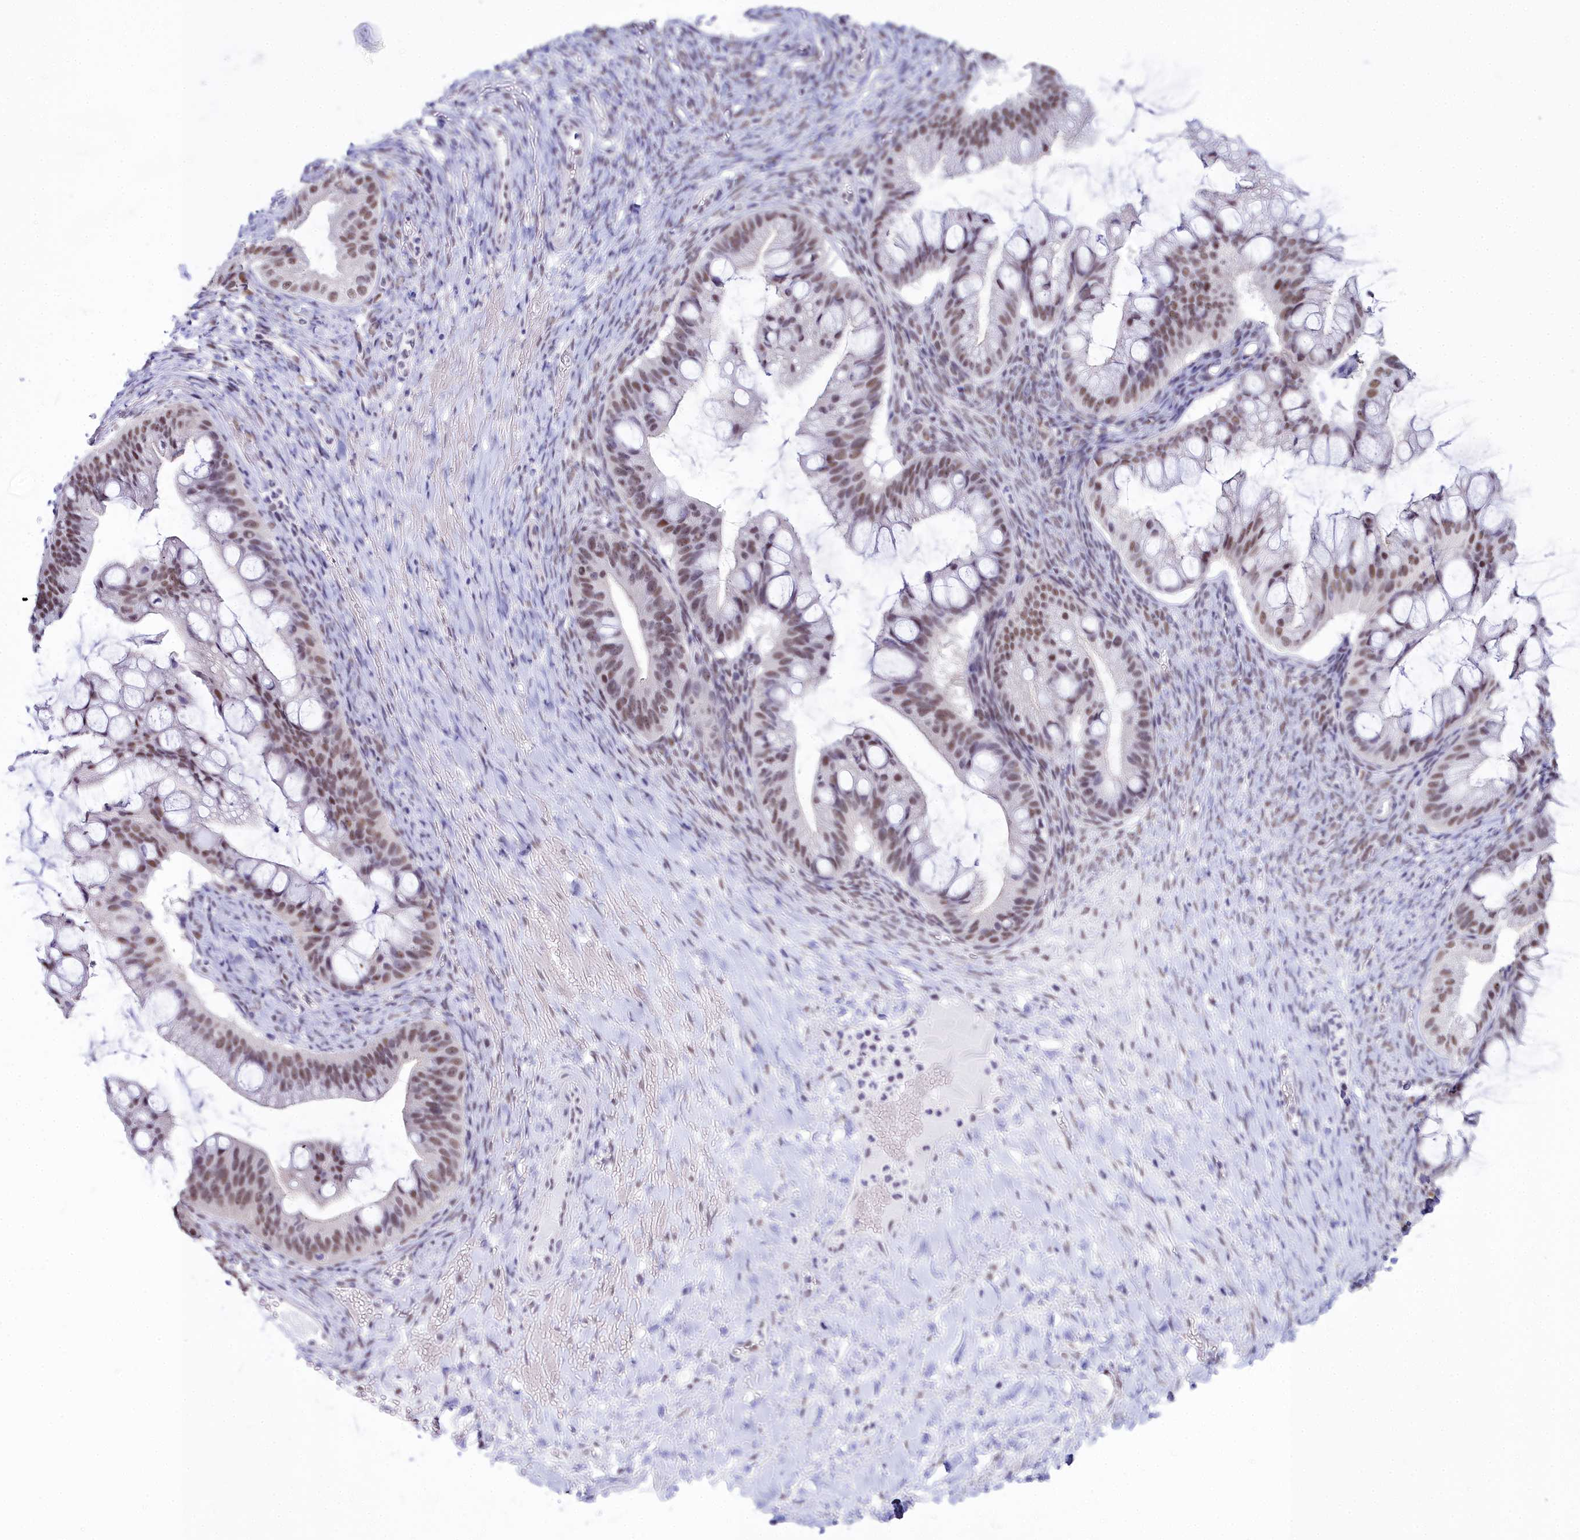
{"staining": {"intensity": "moderate", "quantity": ">75%", "location": "nuclear"}, "tissue": "ovarian cancer", "cell_type": "Tumor cells", "image_type": "cancer", "snomed": [{"axis": "morphology", "description": "Cystadenocarcinoma, mucinous, NOS"}, {"axis": "topography", "description": "Ovary"}], "caption": "DAB (3,3'-diaminobenzidine) immunohistochemical staining of human ovarian cancer demonstrates moderate nuclear protein staining in approximately >75% of tumor cells.", "gene": "RBM12", "patient": {"sex": "female", "age": 73}}